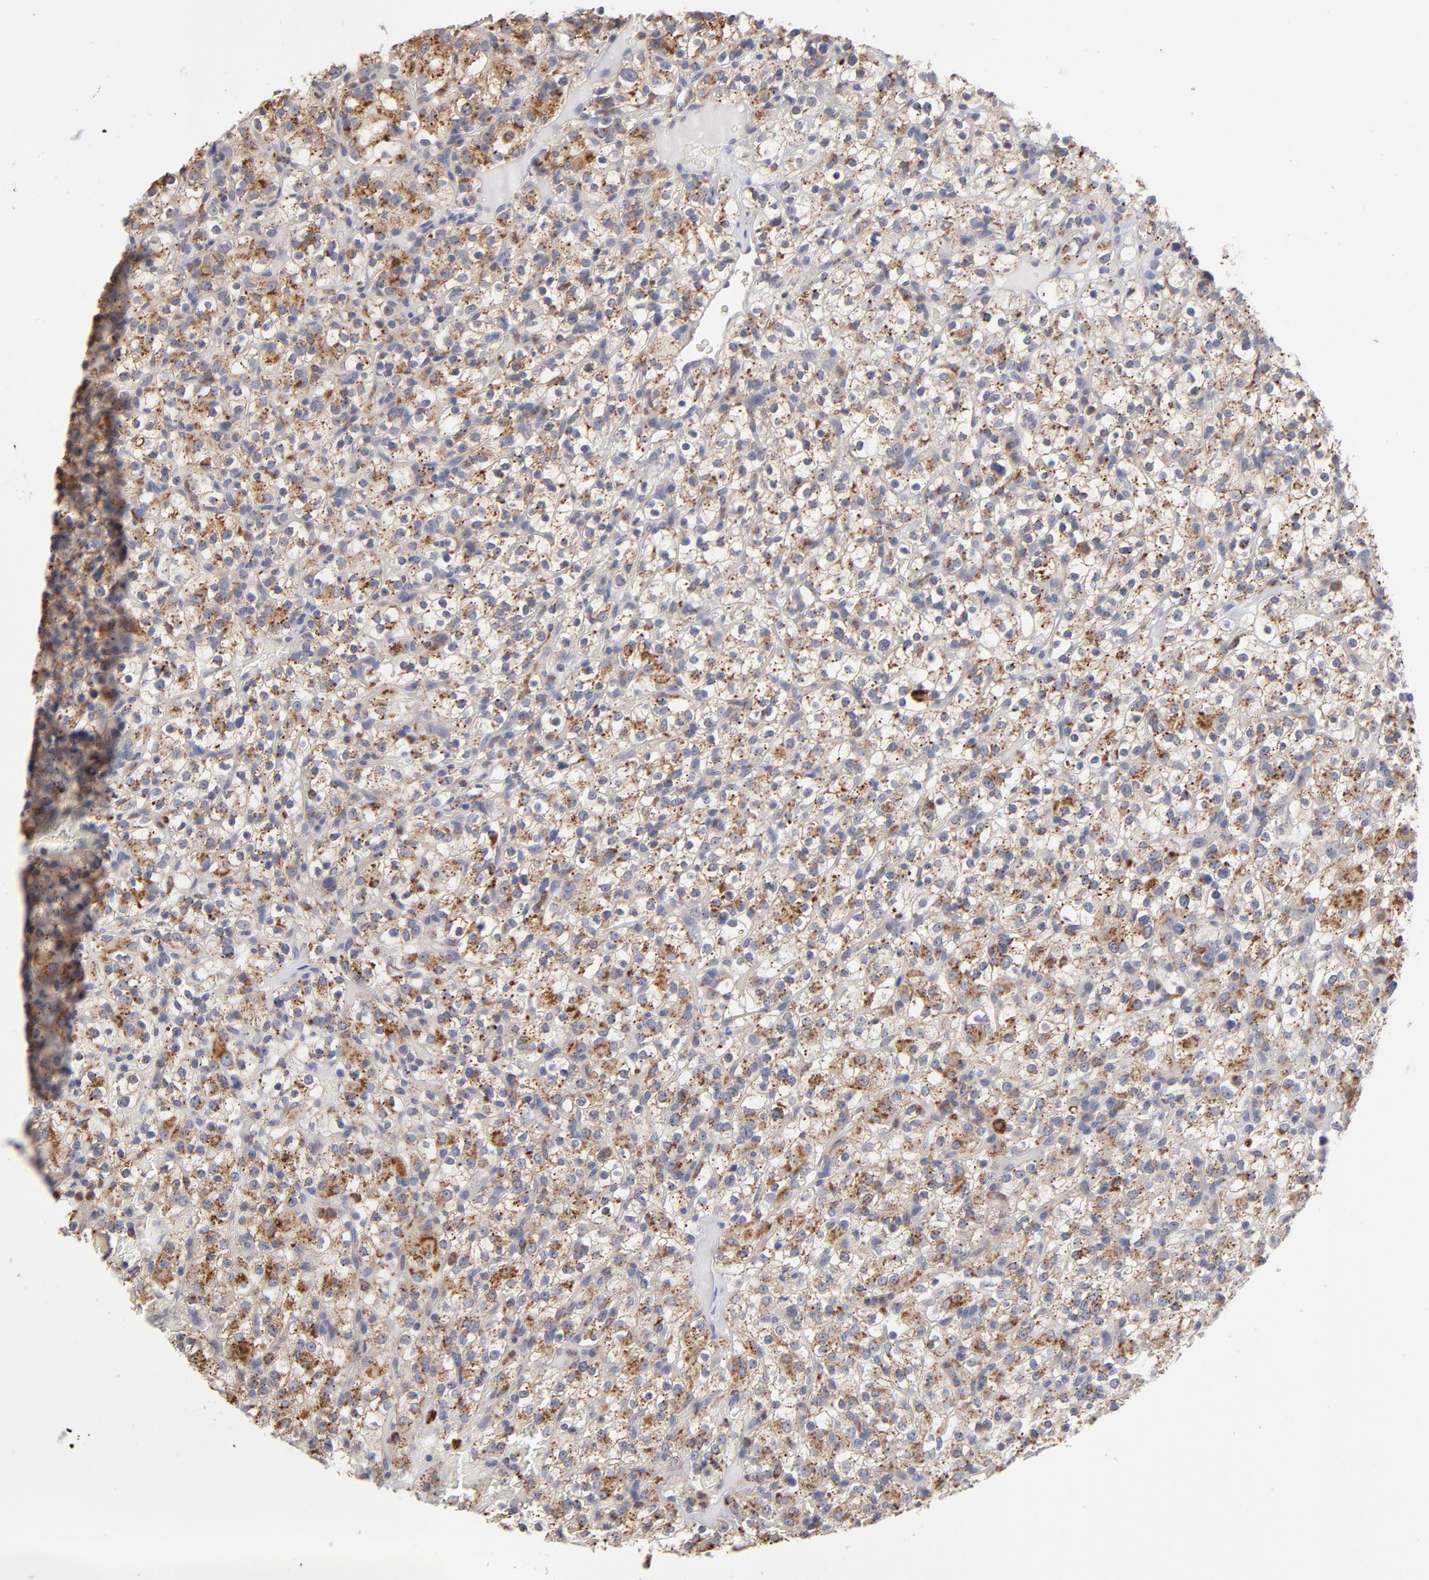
{"staining": {"intensity": "moderate", "quantity": ">75%", "location": "cytoplasmic/membranous"}, "tissue": "renal cancer", "cell_type": "Tumor cells", "image_type": "cancer", "snomed": [{"axis": "morphology", "description": "Normal tissue, NOS"}, {"axis": "morphology", "description": "Adenocarcinoma, NOS"}, {"axis": "topography", "description": "Kidney"}], "caption": "Renal cancer tissue displays moderate cytoplasmic/membranous staining in approximately >75% of tumor cells", "gene": "RRAGB", "patient": {"sex": "female", "age": 72}}